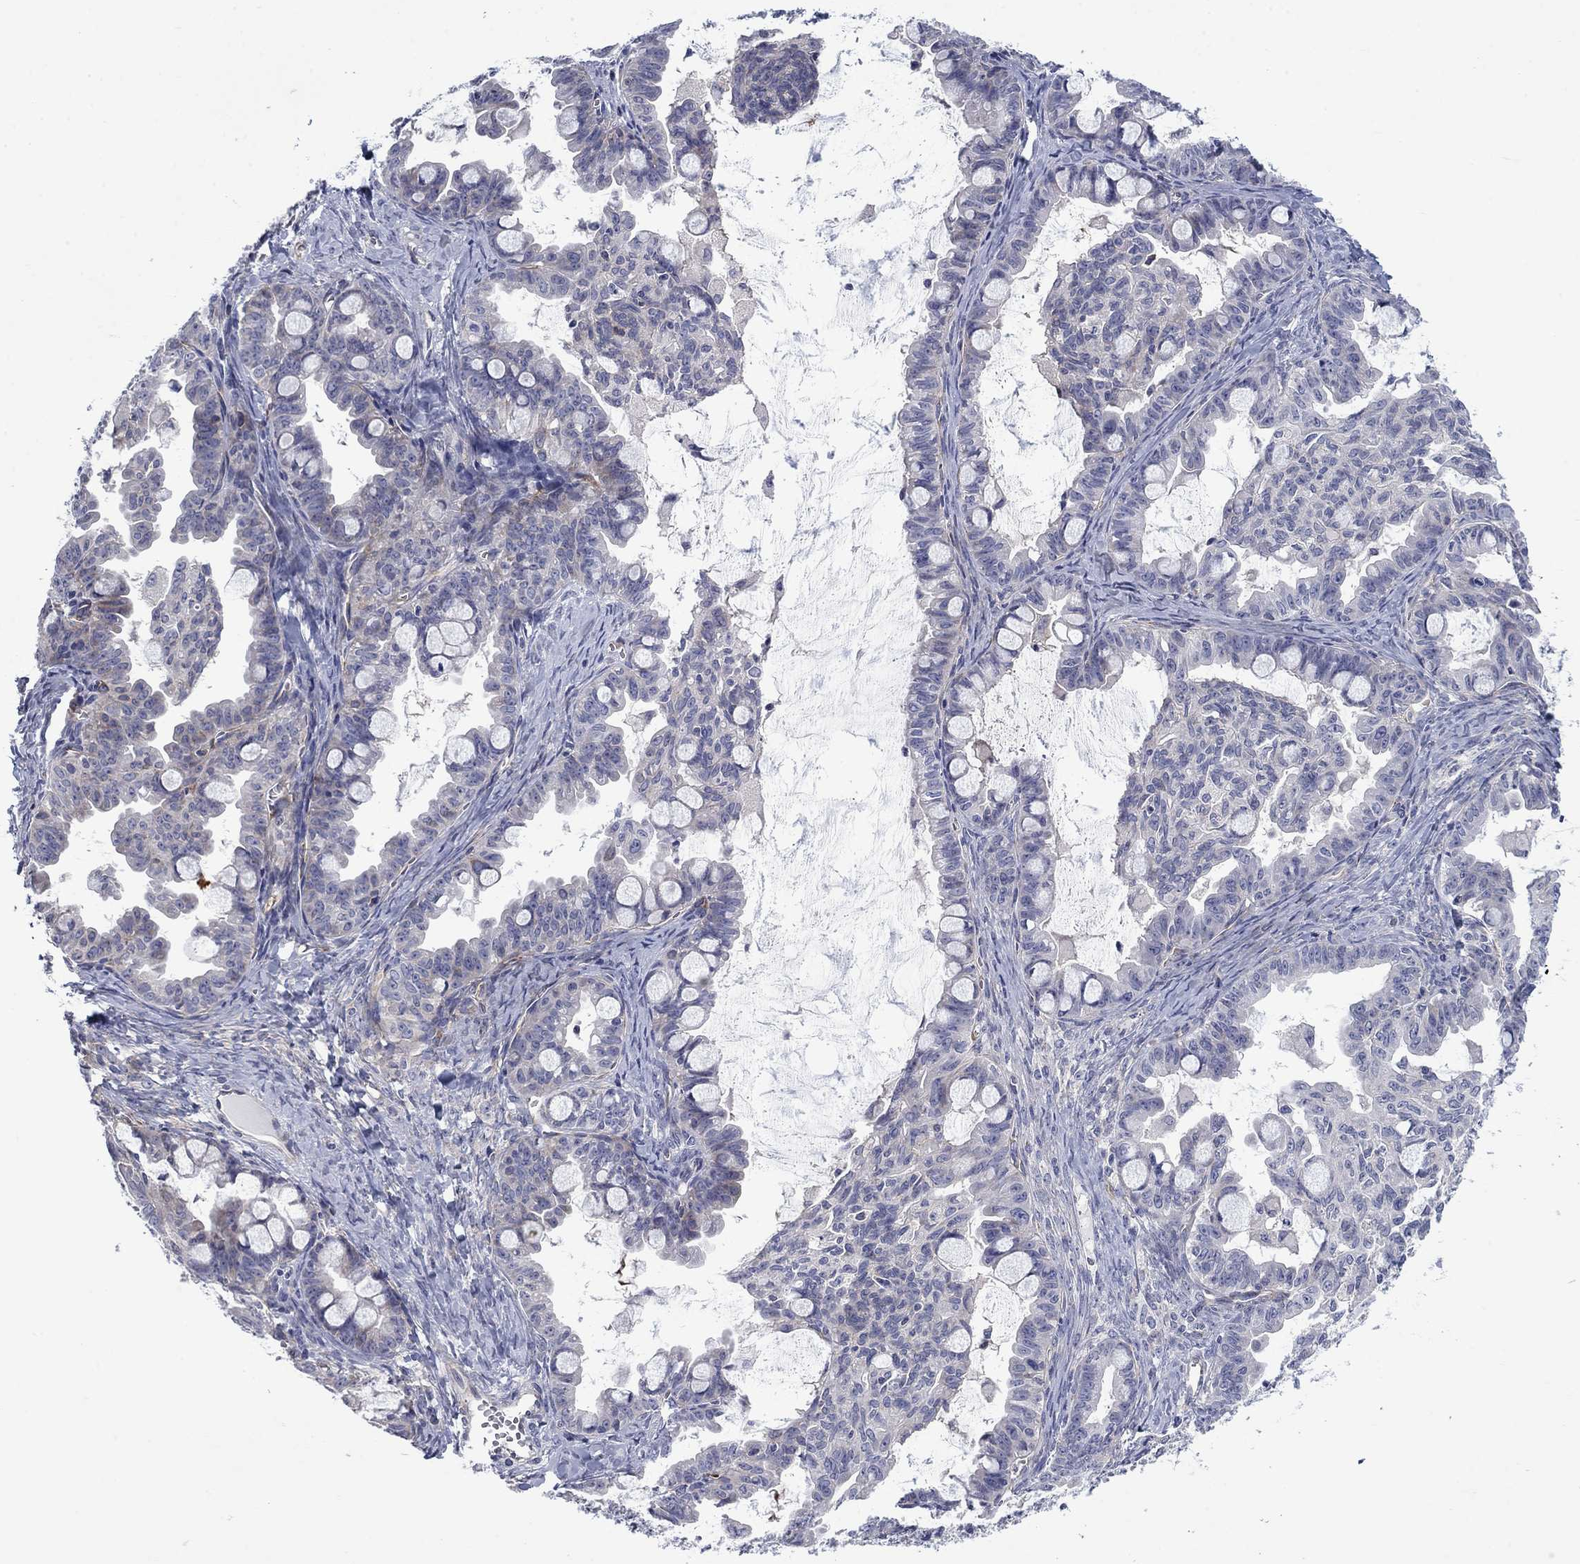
{"staining": {"intensity": "negative", "quantity": "none", "location": "none"}, "tissue": "ovarian cancer", "cell_type": "Tumor cells", "image_type": "cancer", "snomed": [{"axis": "morphology", "description": "Cystadenocarcinoma, mucinous, NOS"}, {"axis": "topography", "description": "Ovary"}], "caption": "An IHC photomicrograph of ovarian mucinous cystadenocarcinoma is shown. There is no staining in tumor cells of ovarian mucinous cystadenocarcinoma. The staining was performed using DAB (3,3'-diaminobenzidine) to visualize the protein expression in brown, while the nuclei were stained in blue with hematoxylin (Magnification: 20x).", "gene": "FXR1", "patient": {"sex": "female", "age": 63}}